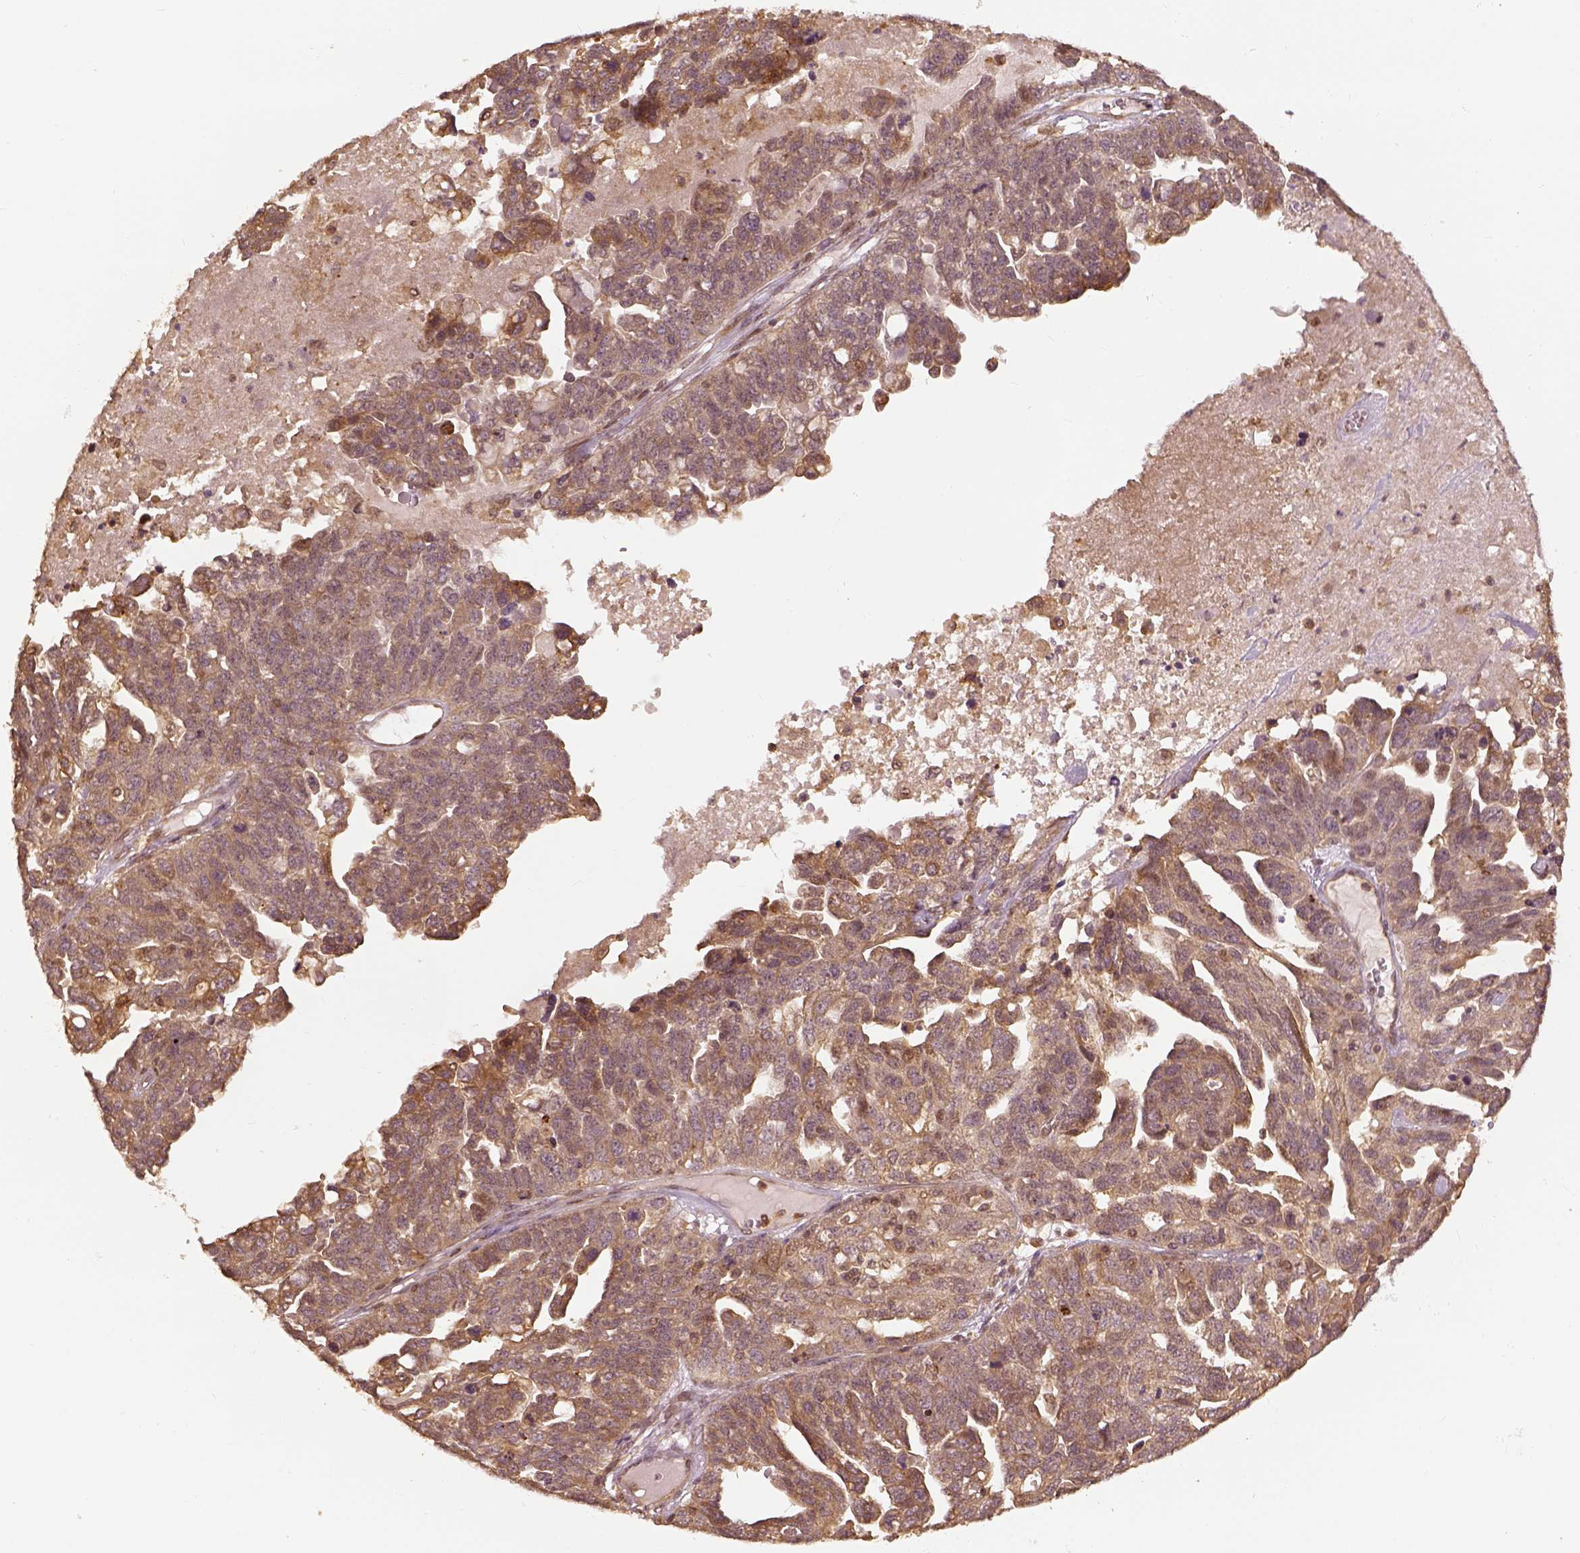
{"staining": {"intensity": "moderate", "quantity": ">75%", "location": "cytoplasmic/membranous"}, "tissue": "ovarian cancer", "cell_type": "Tumor cells", "image_type": "cancer", "snomed": [{"axis": "morphology", "description": "Cystadenocarcinoma, serous, NOS"}, {"axis": "topography", "description": "Ovary"}], "caption": "Serous cystadenocarcinoma (ovarian) stained with a protein marker displays moderate staining in tumor cells.", "gene": "VEGFA", "patient": {"sex": "female", "age": 71}}